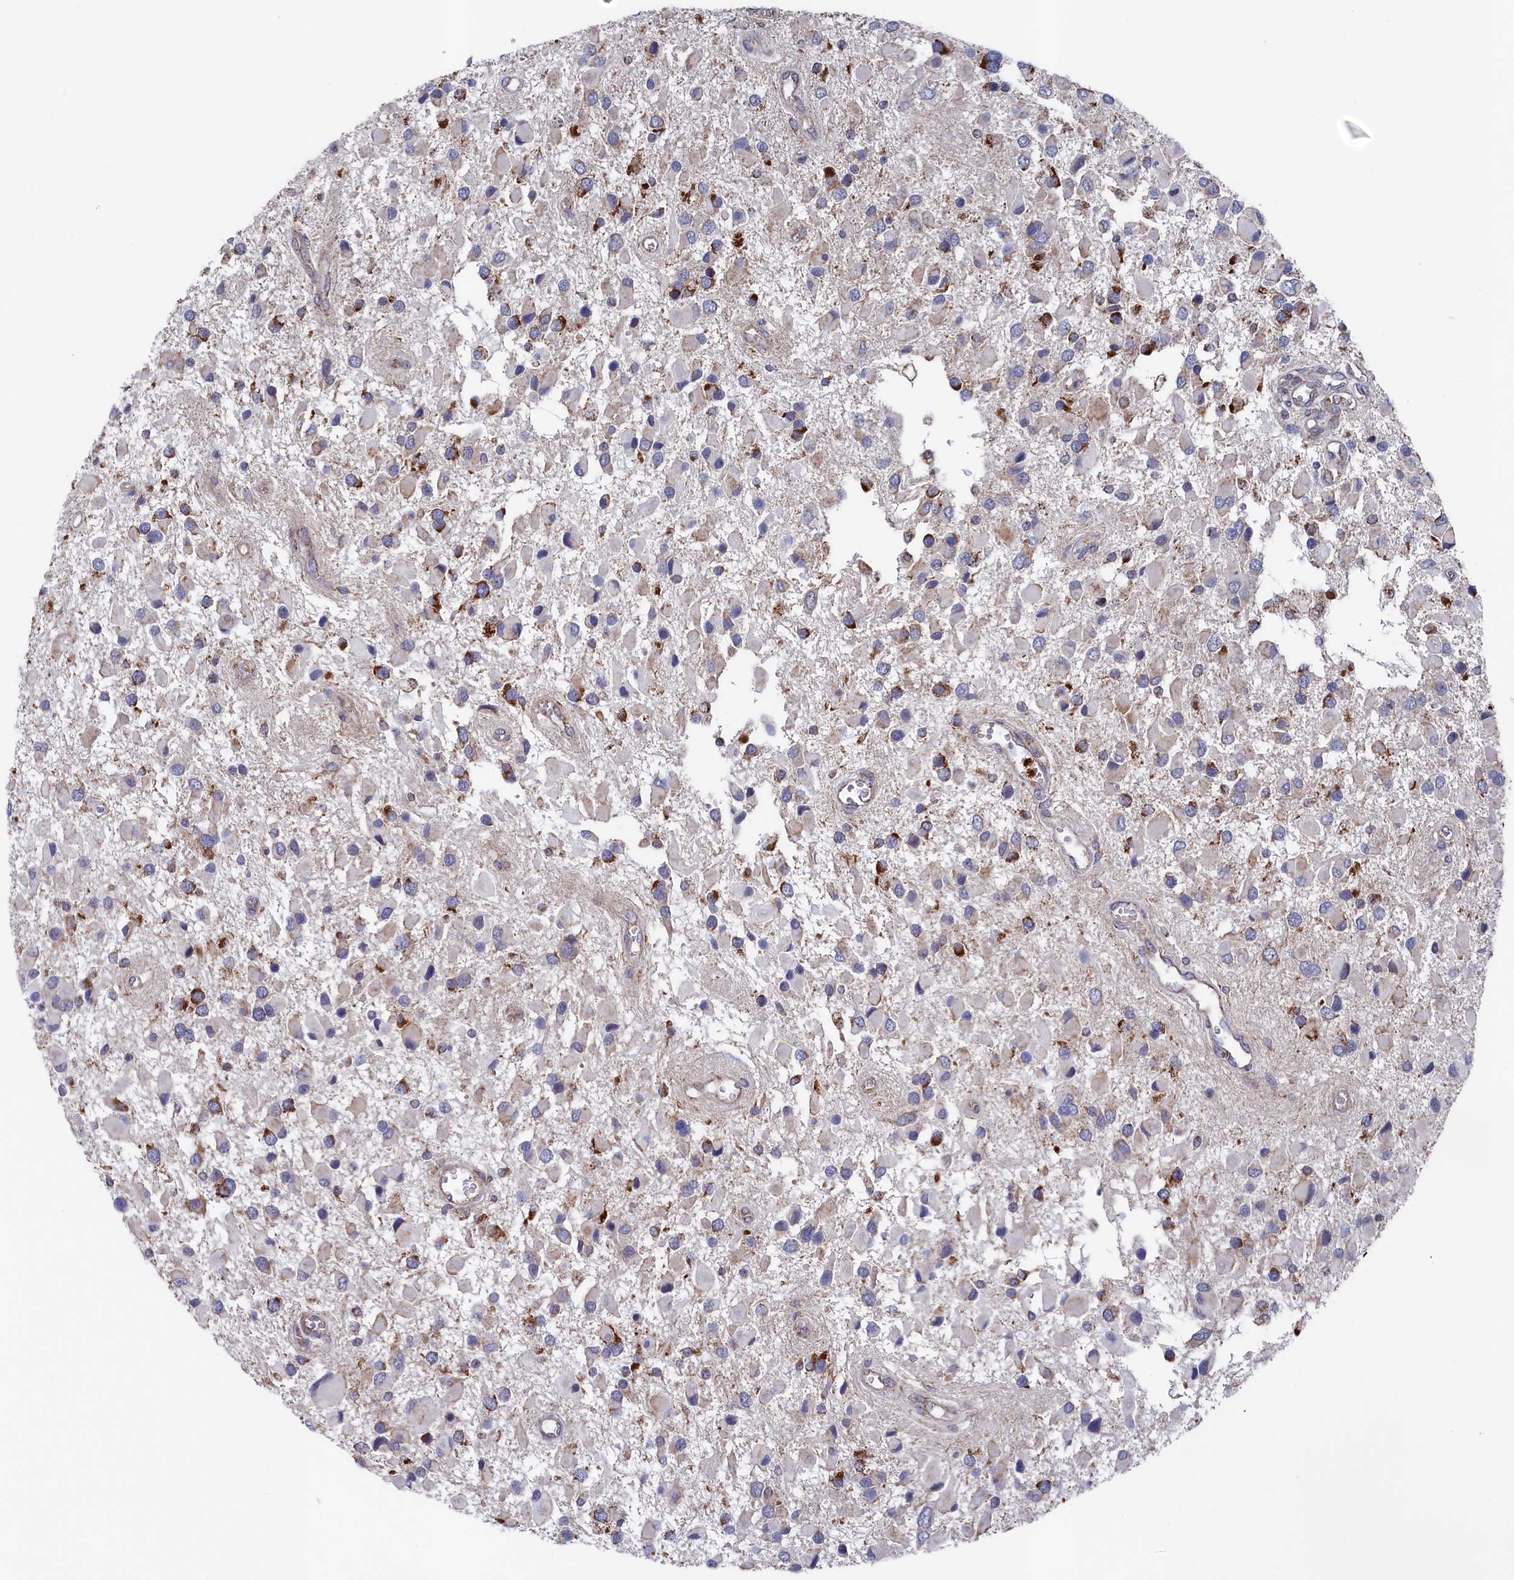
{"staining": {"intensity": "moderate", "quantity": "25%-75%", "location": "cytoplasmic/membranous"}, "tissue": "glioma", "cell_type": "Tumor cells", "image_type": "cancer", "snomed": [{"axis": "morphology", "description": "Glioma, malignant, High grade"}, {"axis": "topography", "description": "Brain"}], "caption": "The photomicrograph displays a brown stain indicating the presence of a protein in the cytoplasmic/membranous of tumor cells in malignant high-grade glioma. Using DAB (3,3'-diaminobenzidine) (brown) and hematoxylin (blue) stains, captured at high magnification using brightfield microscopy.", "gene": "CHCHD1", "patient": {"sex": "male", "age": 53}}